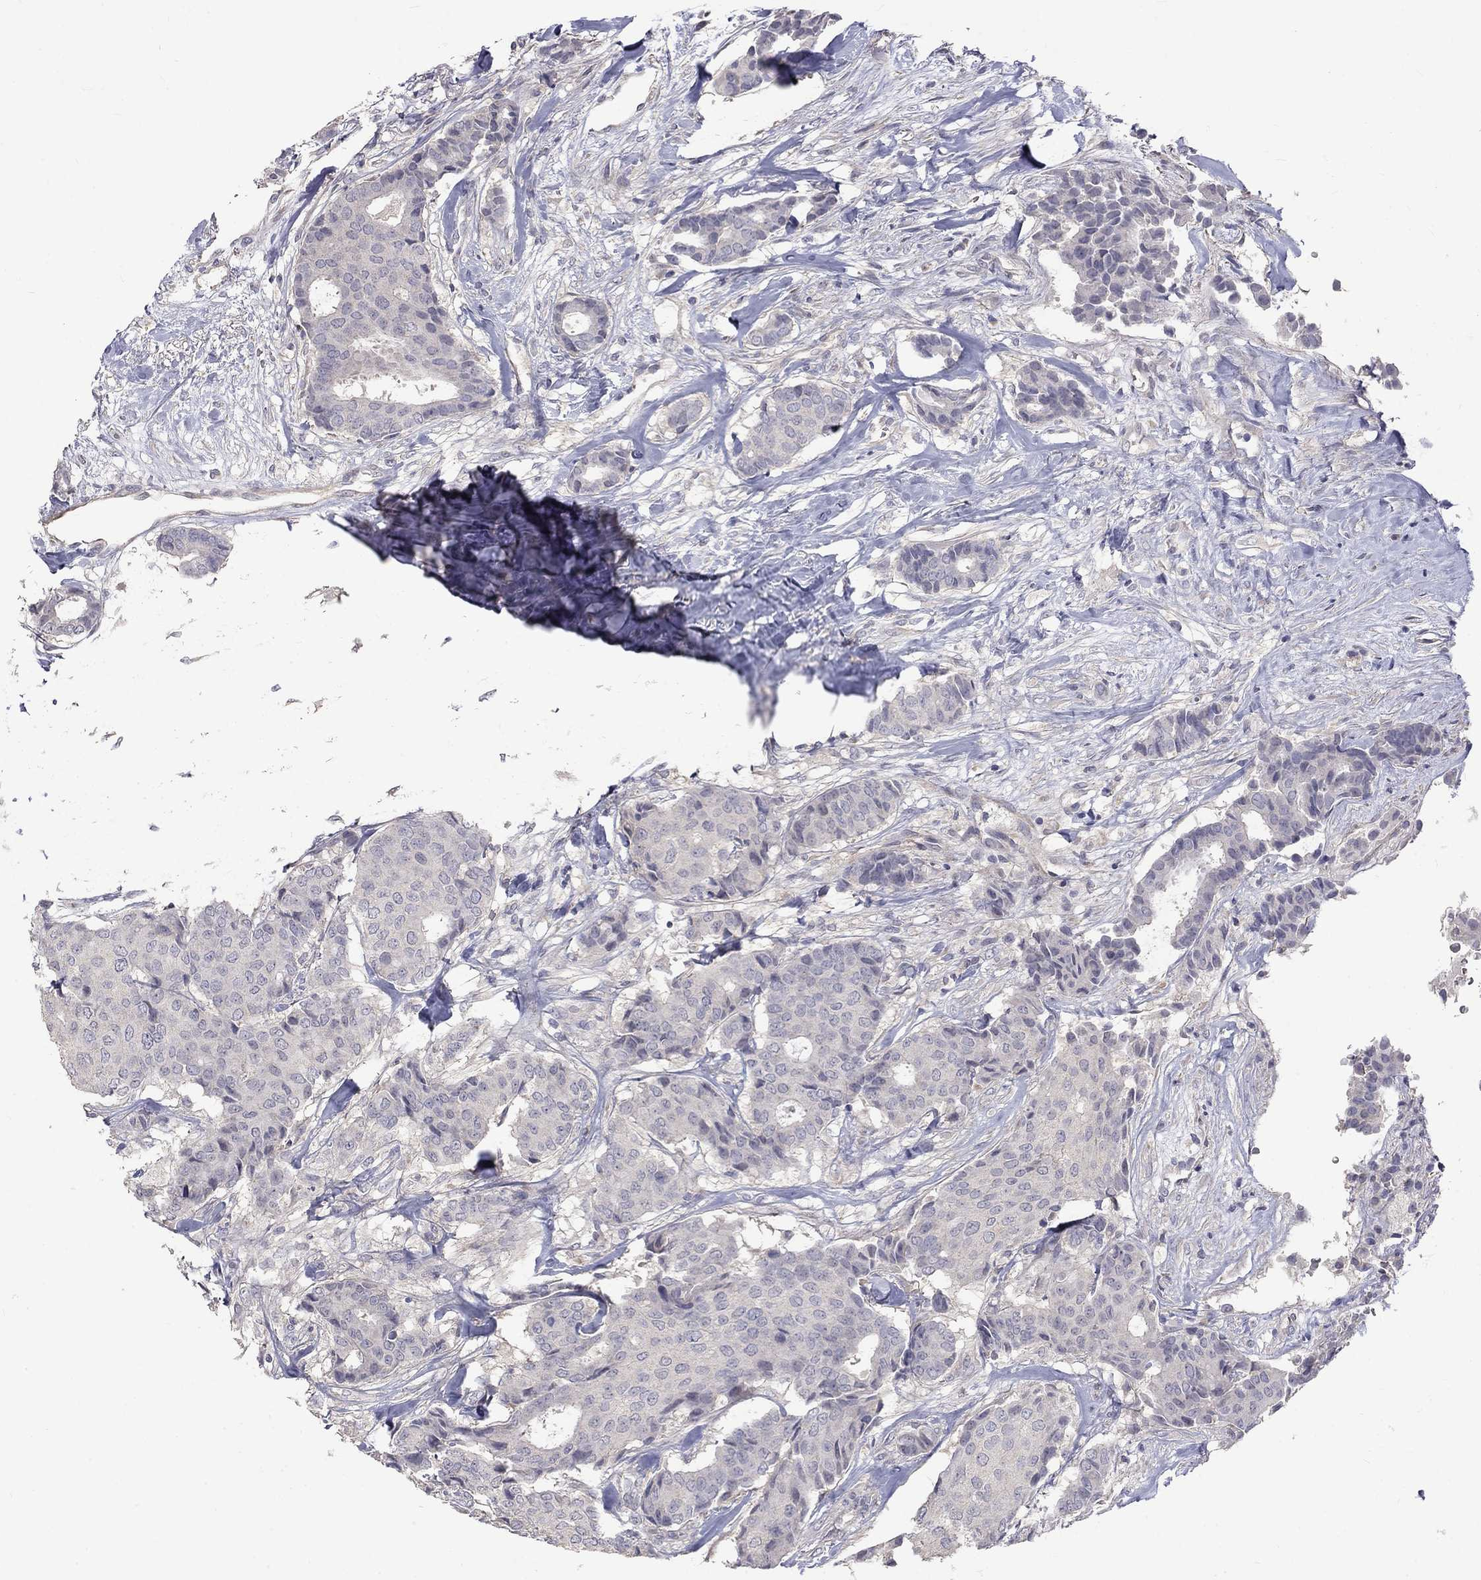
{"staining": {"intensity": "negative", "quantity": "none", "location": "none"}, "tissue": "breast cancer", "cell_type": "Tumor cells", "image_type": "cancer", "snomed": [{"axis": "morphology", "description": "Duct carcinoma"}, {"axis": "topography", "description": "Breast"}], "caption": "This is a image of IHC staining of breast cancer, which shows no positivity in tumor cells.", "gene": "SLC39A14", "patient": {"sex": "female", "age": 75}}